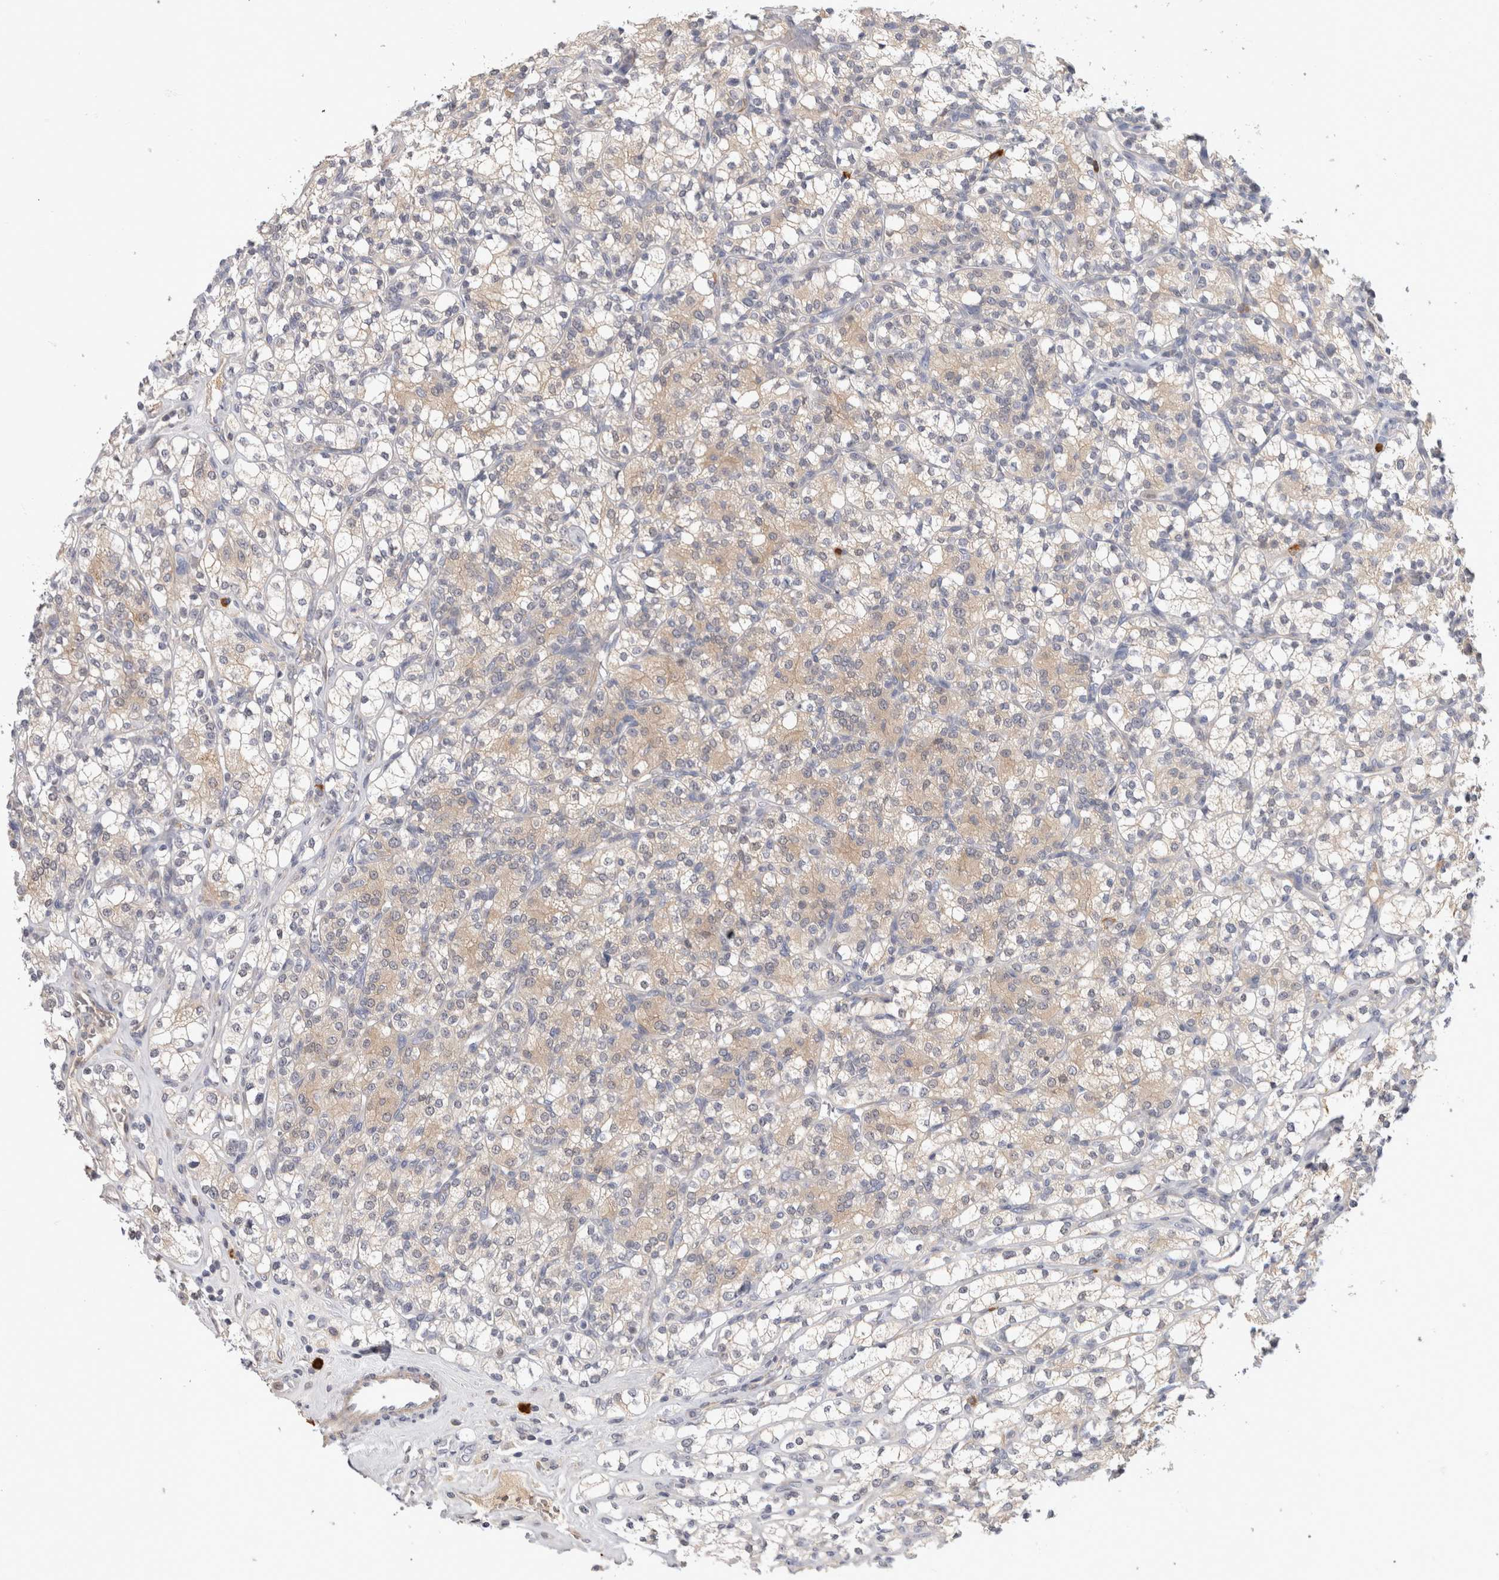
{"staining": {"intensity": "weak", "quantity": "<25%", "location": "cytoplasmic/membranous"}, "tissue": "renal cancer", "cell_type": "Tumor cells", "image_type": "cancer", "snomed": [{"axis": "morphology", "description": "Adenocarcinoma, NOS"}, {"axis": "topography", "description": "Kidney"}], "caption": "Immunohistochemical staining of human renal adenocarcinoma reveals no significant staining in tumor cells.", "gene": "PGM1", "patient": {"sex": "male", "age": 77}}